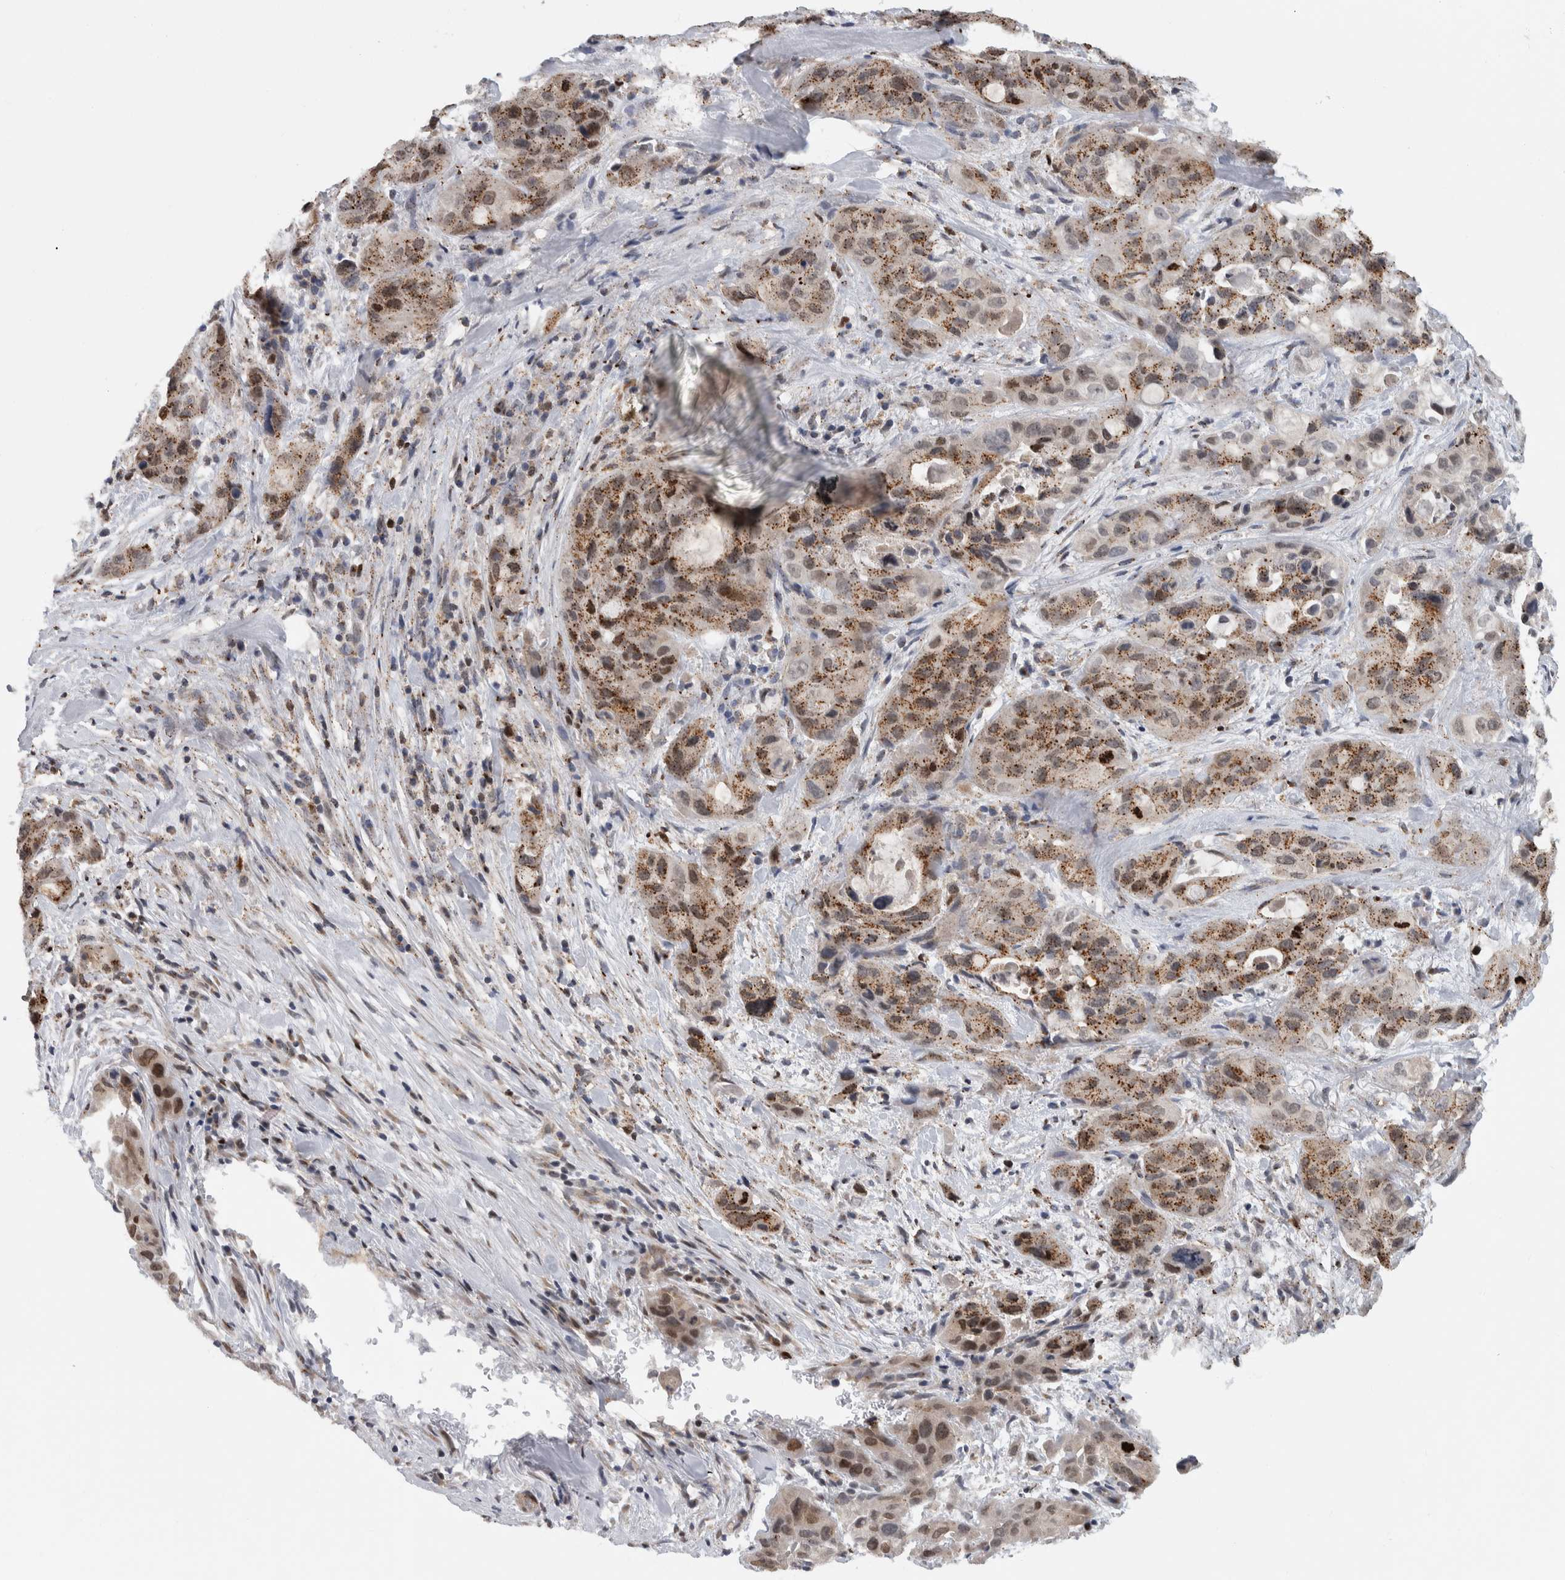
{"staining": {"intensity": "moderate", "quantity": ">75%", "location": "cytoplasmic/membranous"}, "tissue": "pancreatic cancer", "cell_type": "Tumor cells", "image_type": "cancer", "snomed": [{"axis": "morphology", "description": "Adenocarcinoma, NOS"}, {"axis": "topography", "description": "Pancreas"}], "caption": "A medium amount of moderate cytoplasmic/membranous positivity is appreciated in about >75% of tumor cells in adenocarcinoma (pancreatic) tissue.", "gene": "MSL1", "patient": {"sex": "male", "age": 53}}